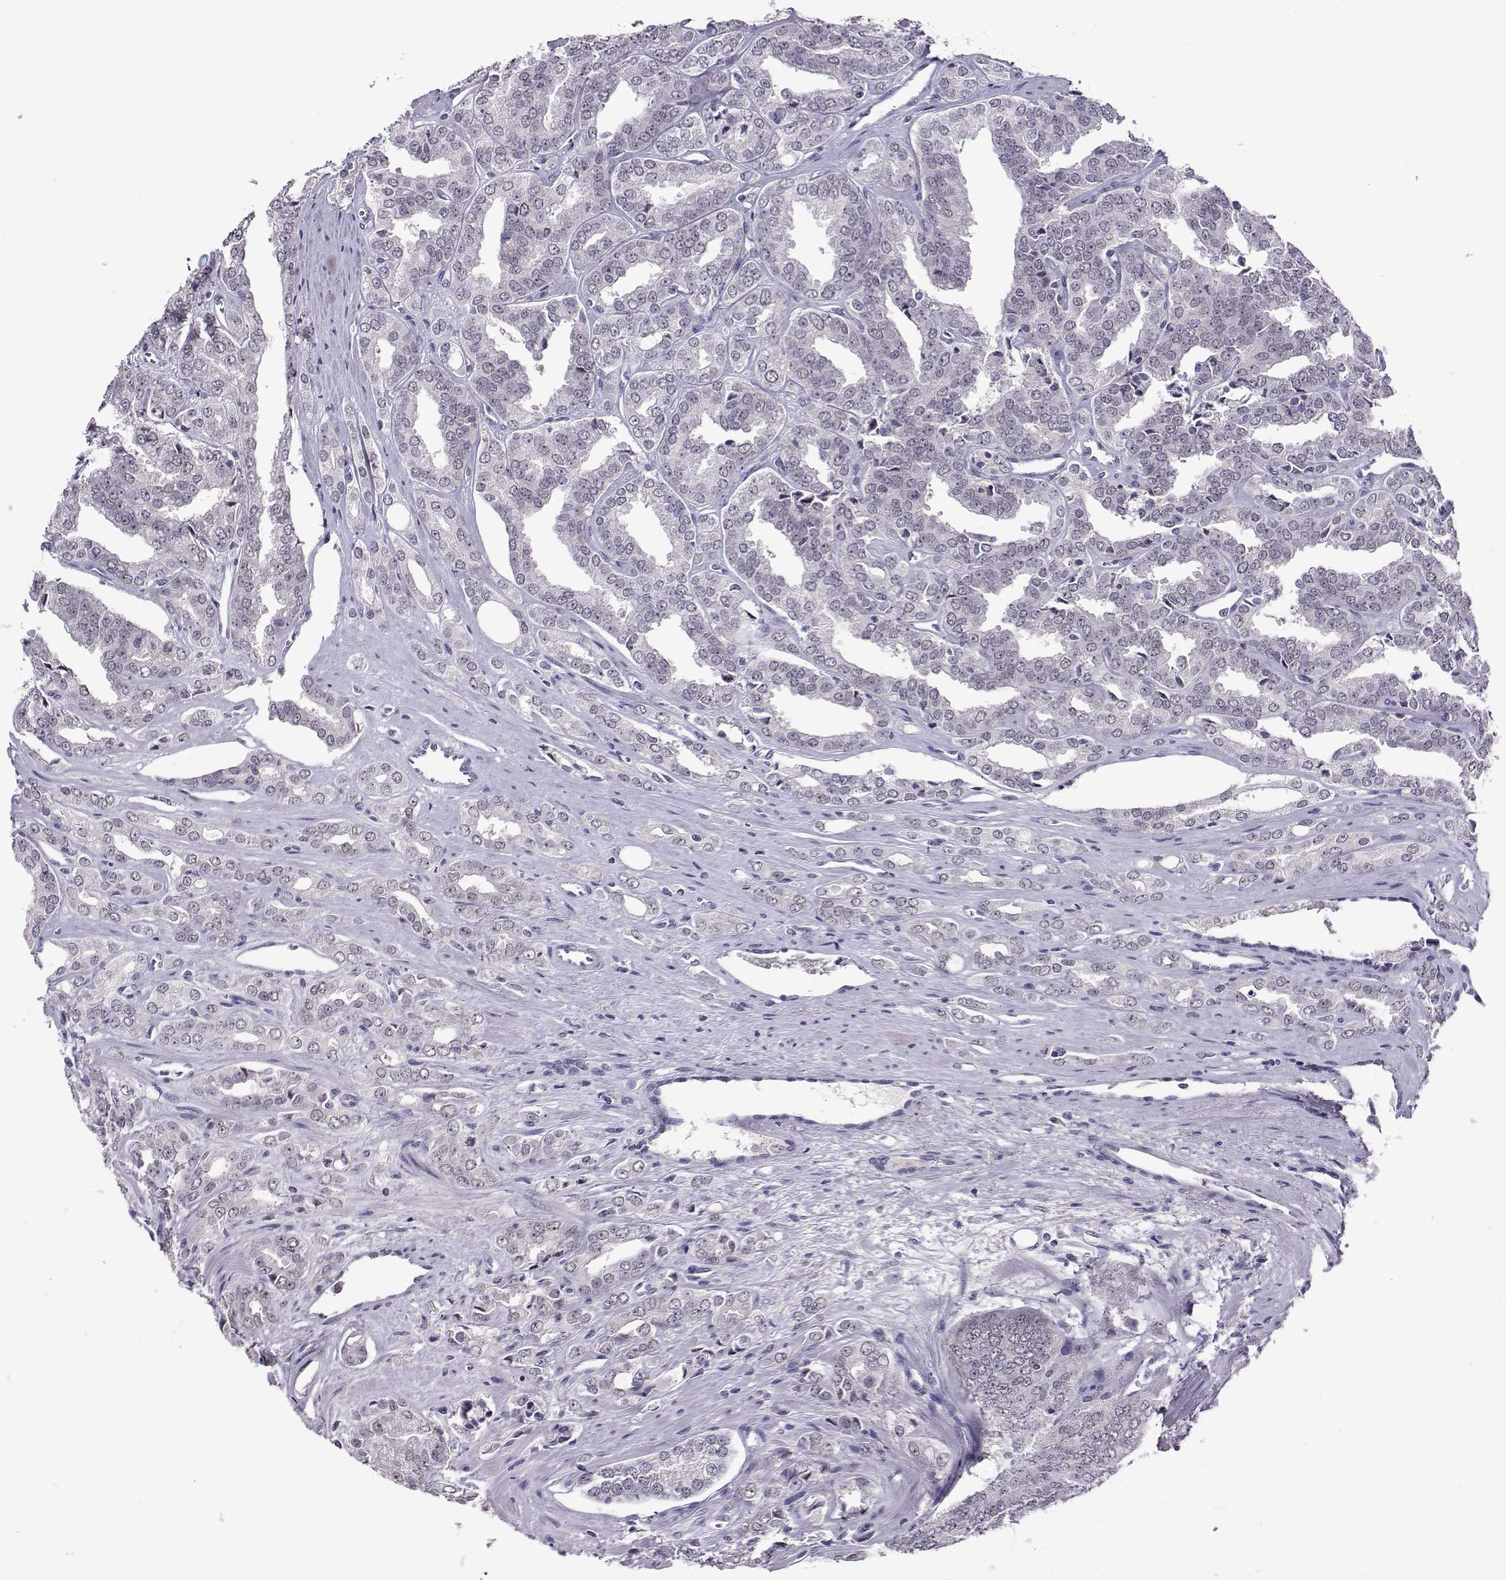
{"staining": {"intensity": "negative", "quantity": "none", "location": "none"}, "tissue": "prostate cancer", "cell_type": "Tumor cells", "image_type": "cancer", "snomed": [{"axis": "morphology", "description": "Adenocarcinoma, NOS"}, {"axis": "morphology", "description": "Adenocarcinoma, High grade"}, {"axis": "topography", "description": "Prostate"}], "caption": "An immunohistochemistry micrograph of prostate adenocarcinoma is shown. There is no staining in tumor cells of prostate adenocarcinoma. (Stains: DAB (3,3'-diaminobenzidine) IHC with hematoxylin counter stain, Microscopy: brightfield microscopy at high magnification).", "gene": "DDX20", "patient": {"sex": "male", "age": 70}}